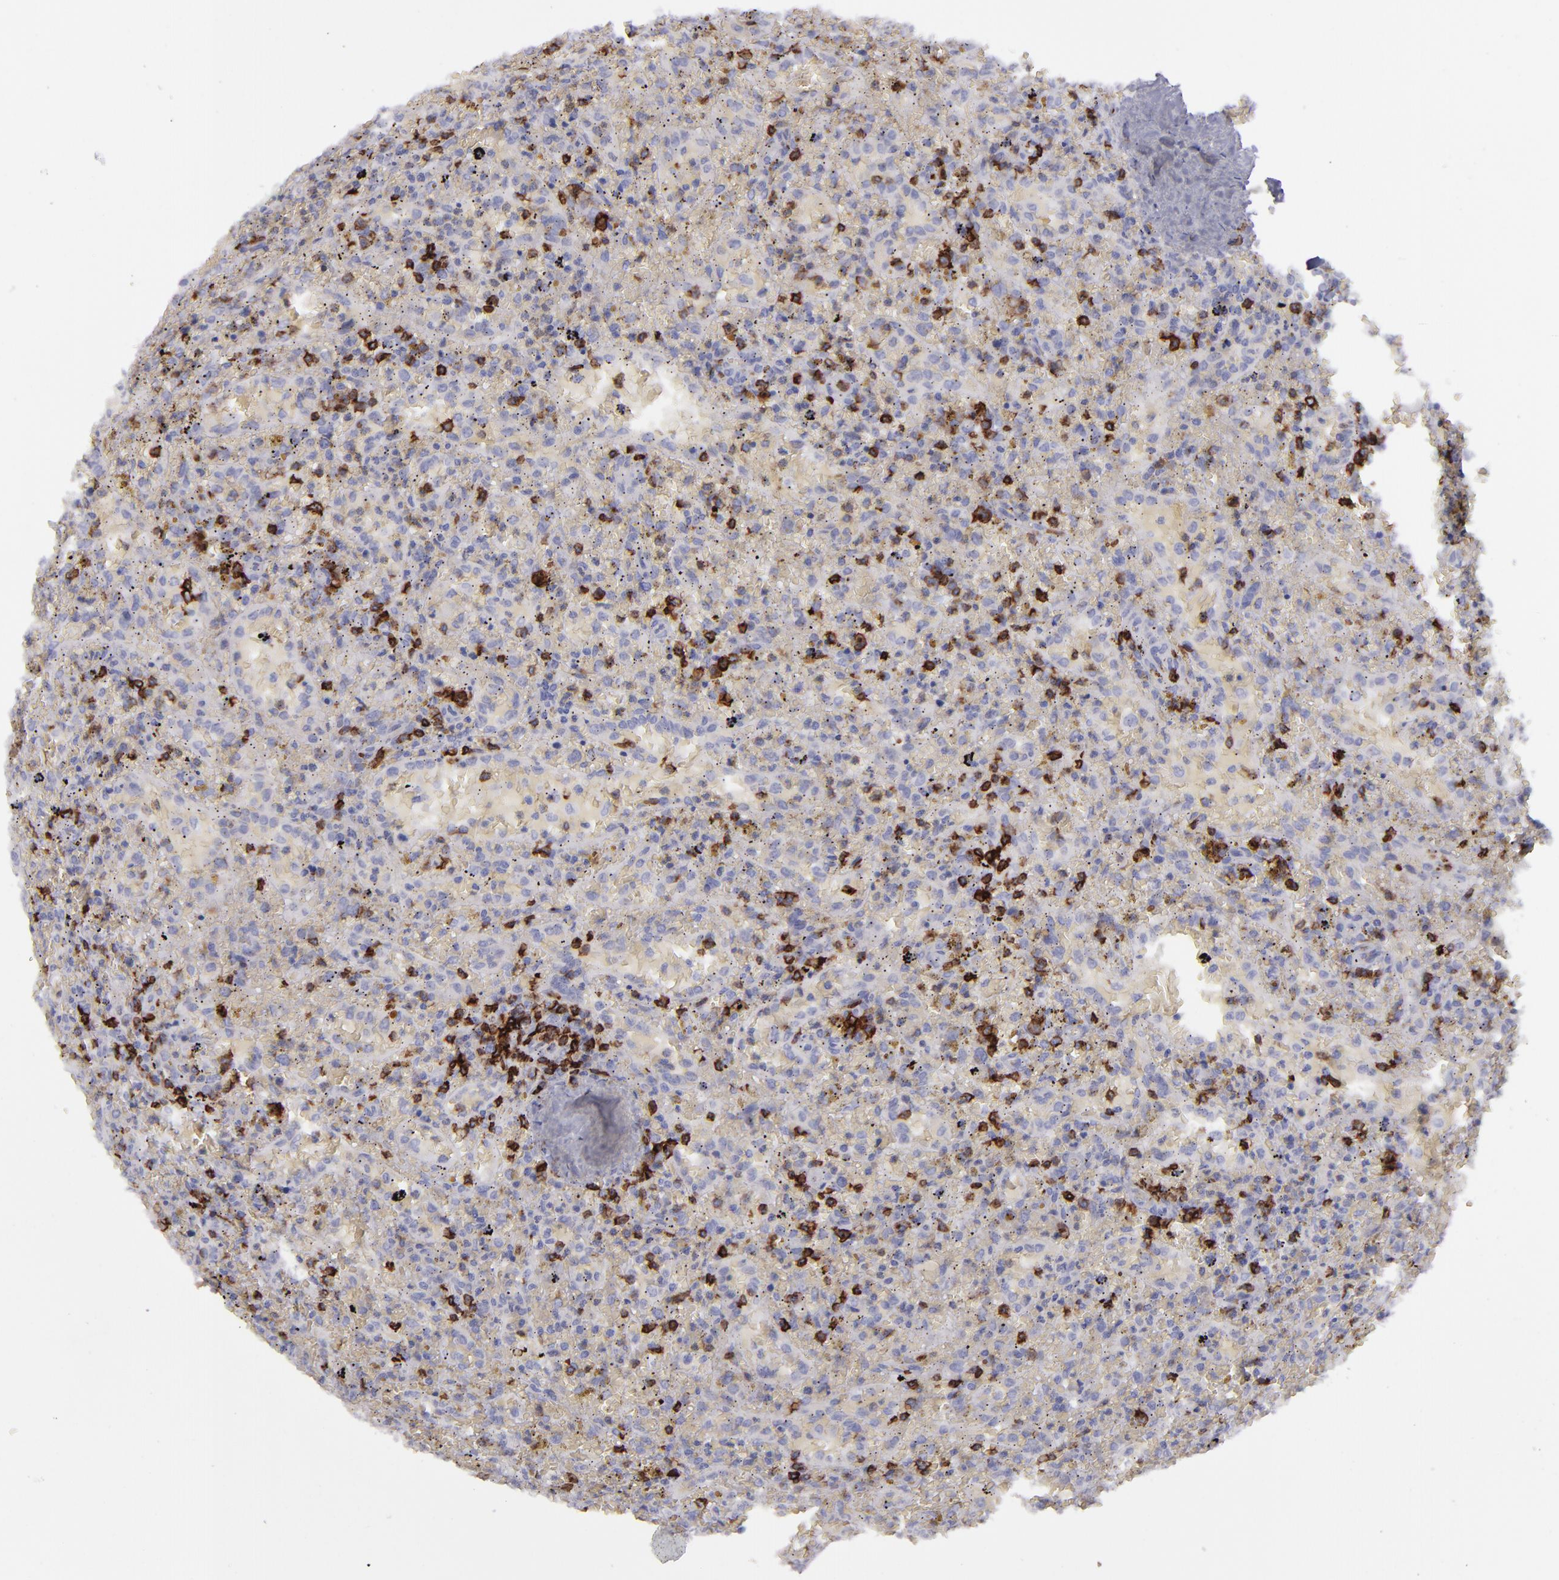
{"staining": {"intensity": "negative", "quantity": "none", "location": "none"}, "tissue": "lymphoma", "cell_type": "Tumor cells", "image_type": "cancer", "snomed": [{"axis": "morphology", "description": "Malignant lymphoma, non-Hodgkin's type, High grade"}, {"axis": "topography", "description": "Spleen"}, {"axis": "topography", "description": "Lymph node"}], "caption": "IHC of lymphoma reveals no expression in tumor cells.", "gene": "CD27", "patient": {"sex": "female", "age": 70}}